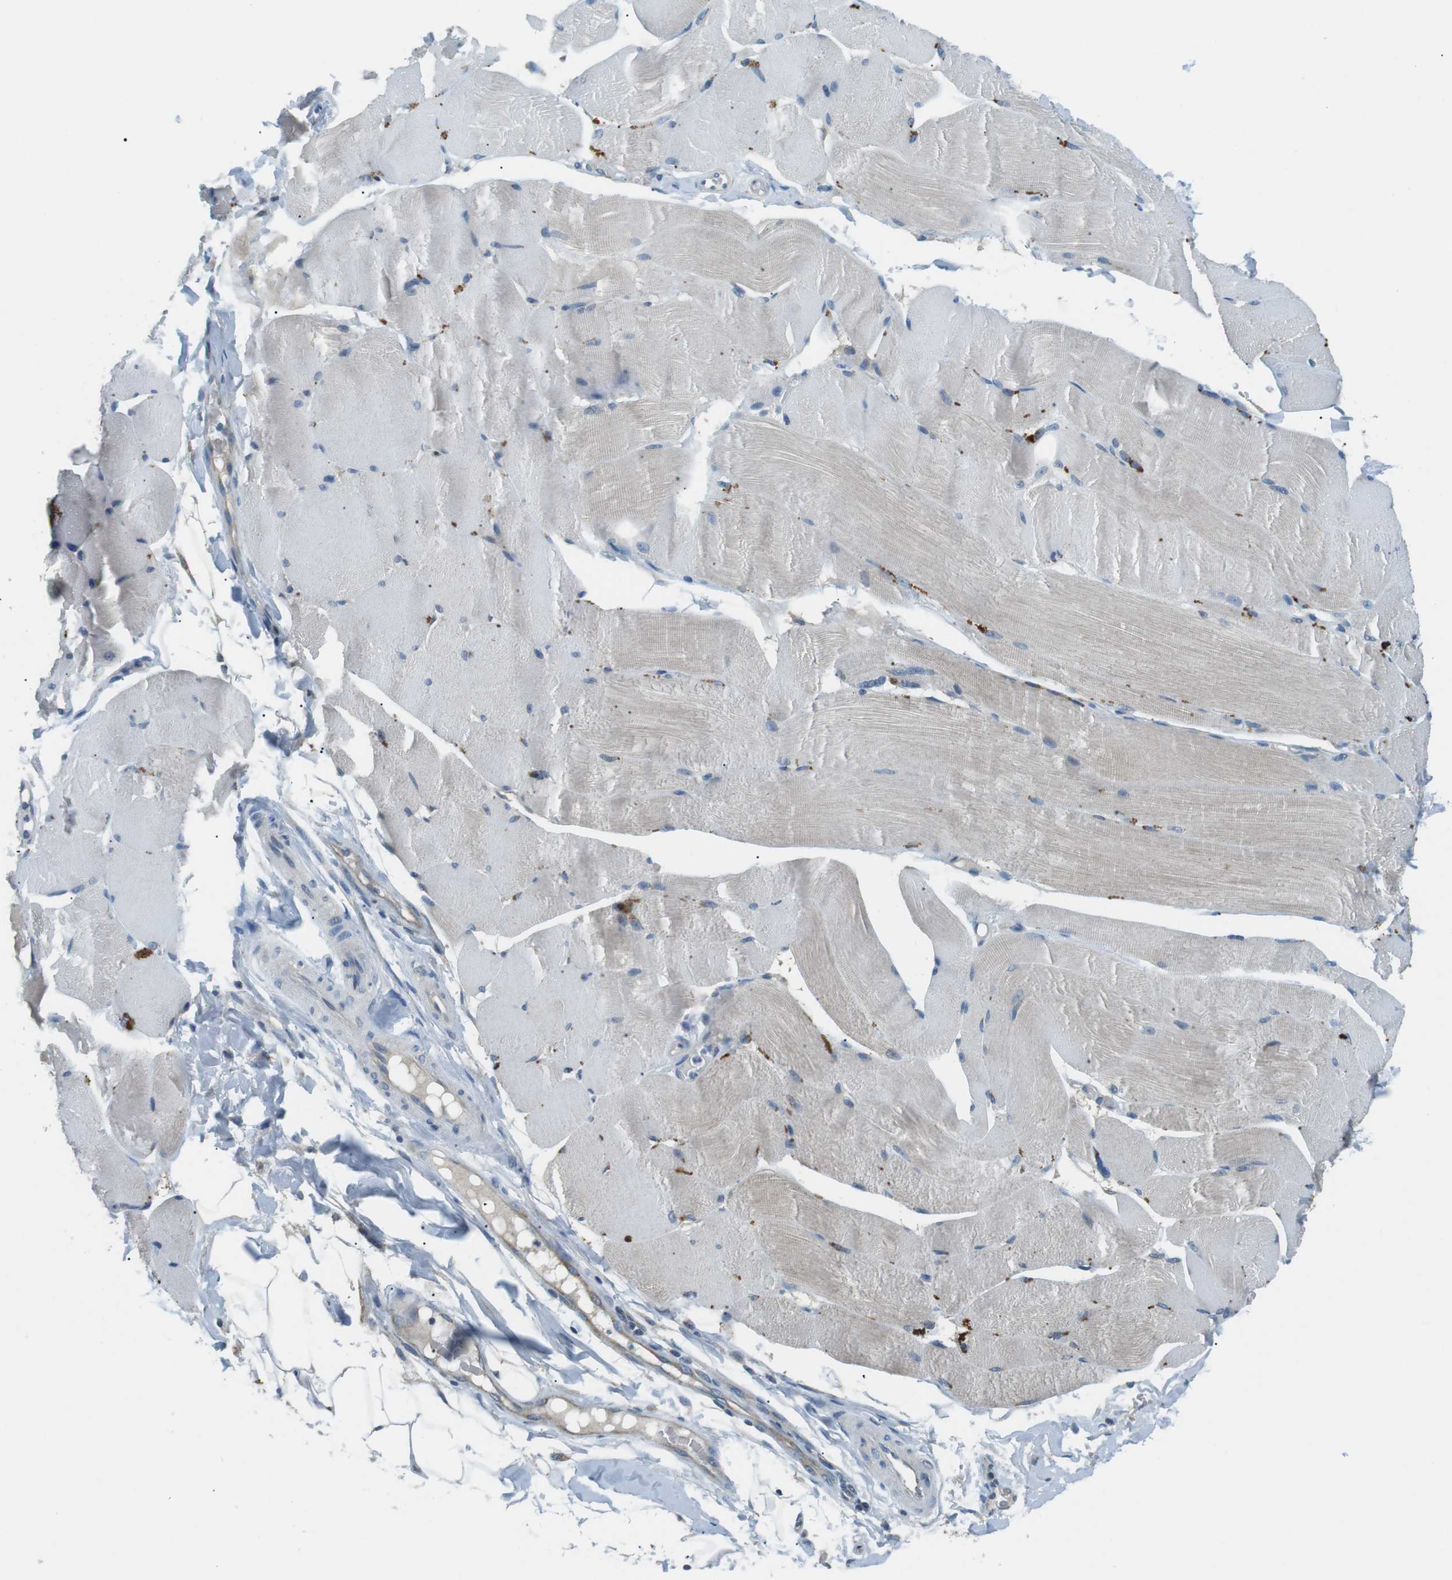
{"staining": {"intensity": "moderate", "quantity": "<25%", "location": "cytoplasmic/membranous"}, "tissue": "skeletal muscle", "cell_type": "Myocytes", "image_type": "normal", "snomed": [{"axis": "morphology", "description": "Normal tissue, NOS"}, {"axis": "topography", "description": "Skin"}, {"axis": "topography", "description": "Skeletal muscle"}], "caption": "Immunohistochemical staining of normal human skeletal muscle shows low levels of moderate cytoplasmic/membranous positivity in about <25% of myocytes.", "gene": "BACE1", "patient": {"sex": "male", "age": 83}}